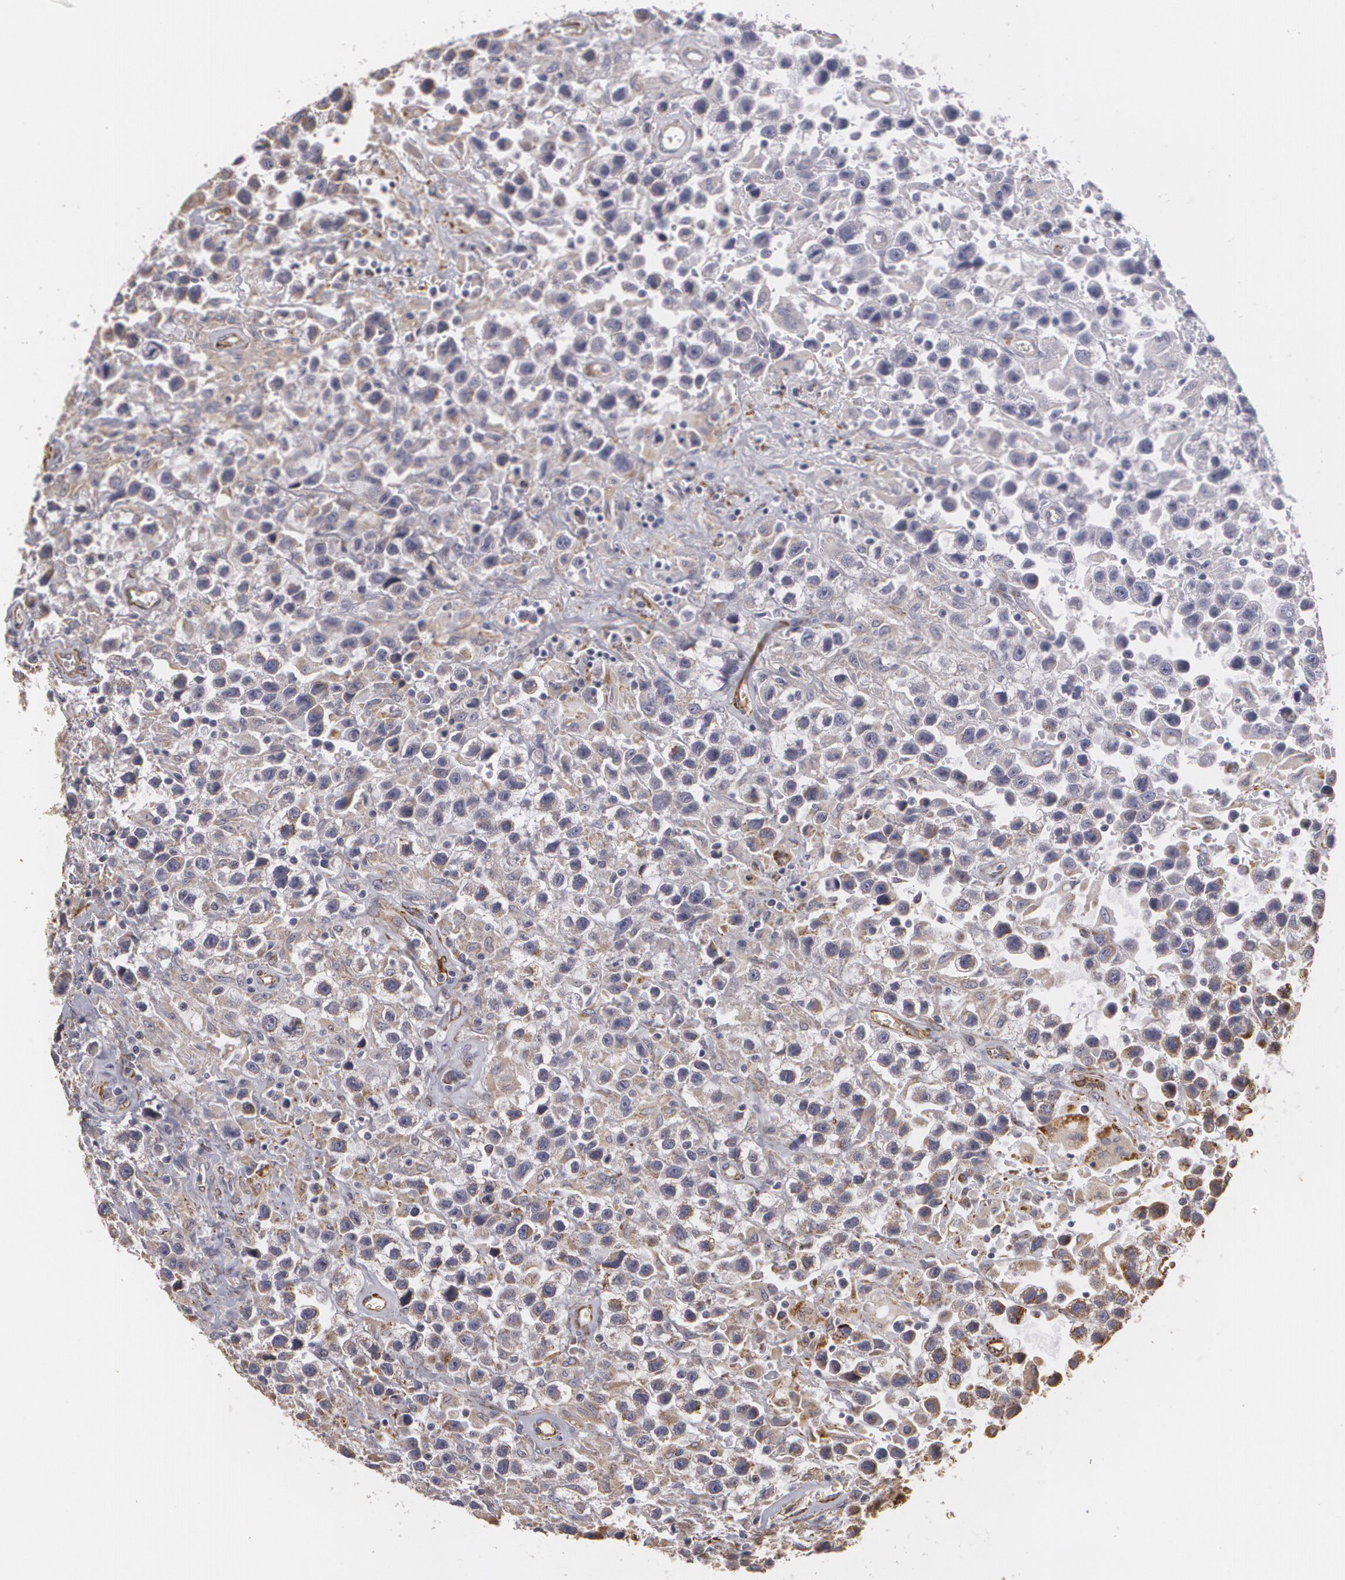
{"staining": {"intensity": "weak", "quantity": "25%-75%", "location": "cytoplasmic/membranous"}, "tissue": "testis cancer", "cell_type": "Tumor cells", "image_type": "cancer", "snomed": [{"axis": "morphology", "description": "Seminoma, NOS"}, {"axis": "topography", "description": "Testis"}], "caption": "A brown stain shows weak cytoplasmic/membranous expression of a protein in testis seminoma tumor cells.", "gene": "CYB5R3", "patient": {"sex": "male", "age": 43}}